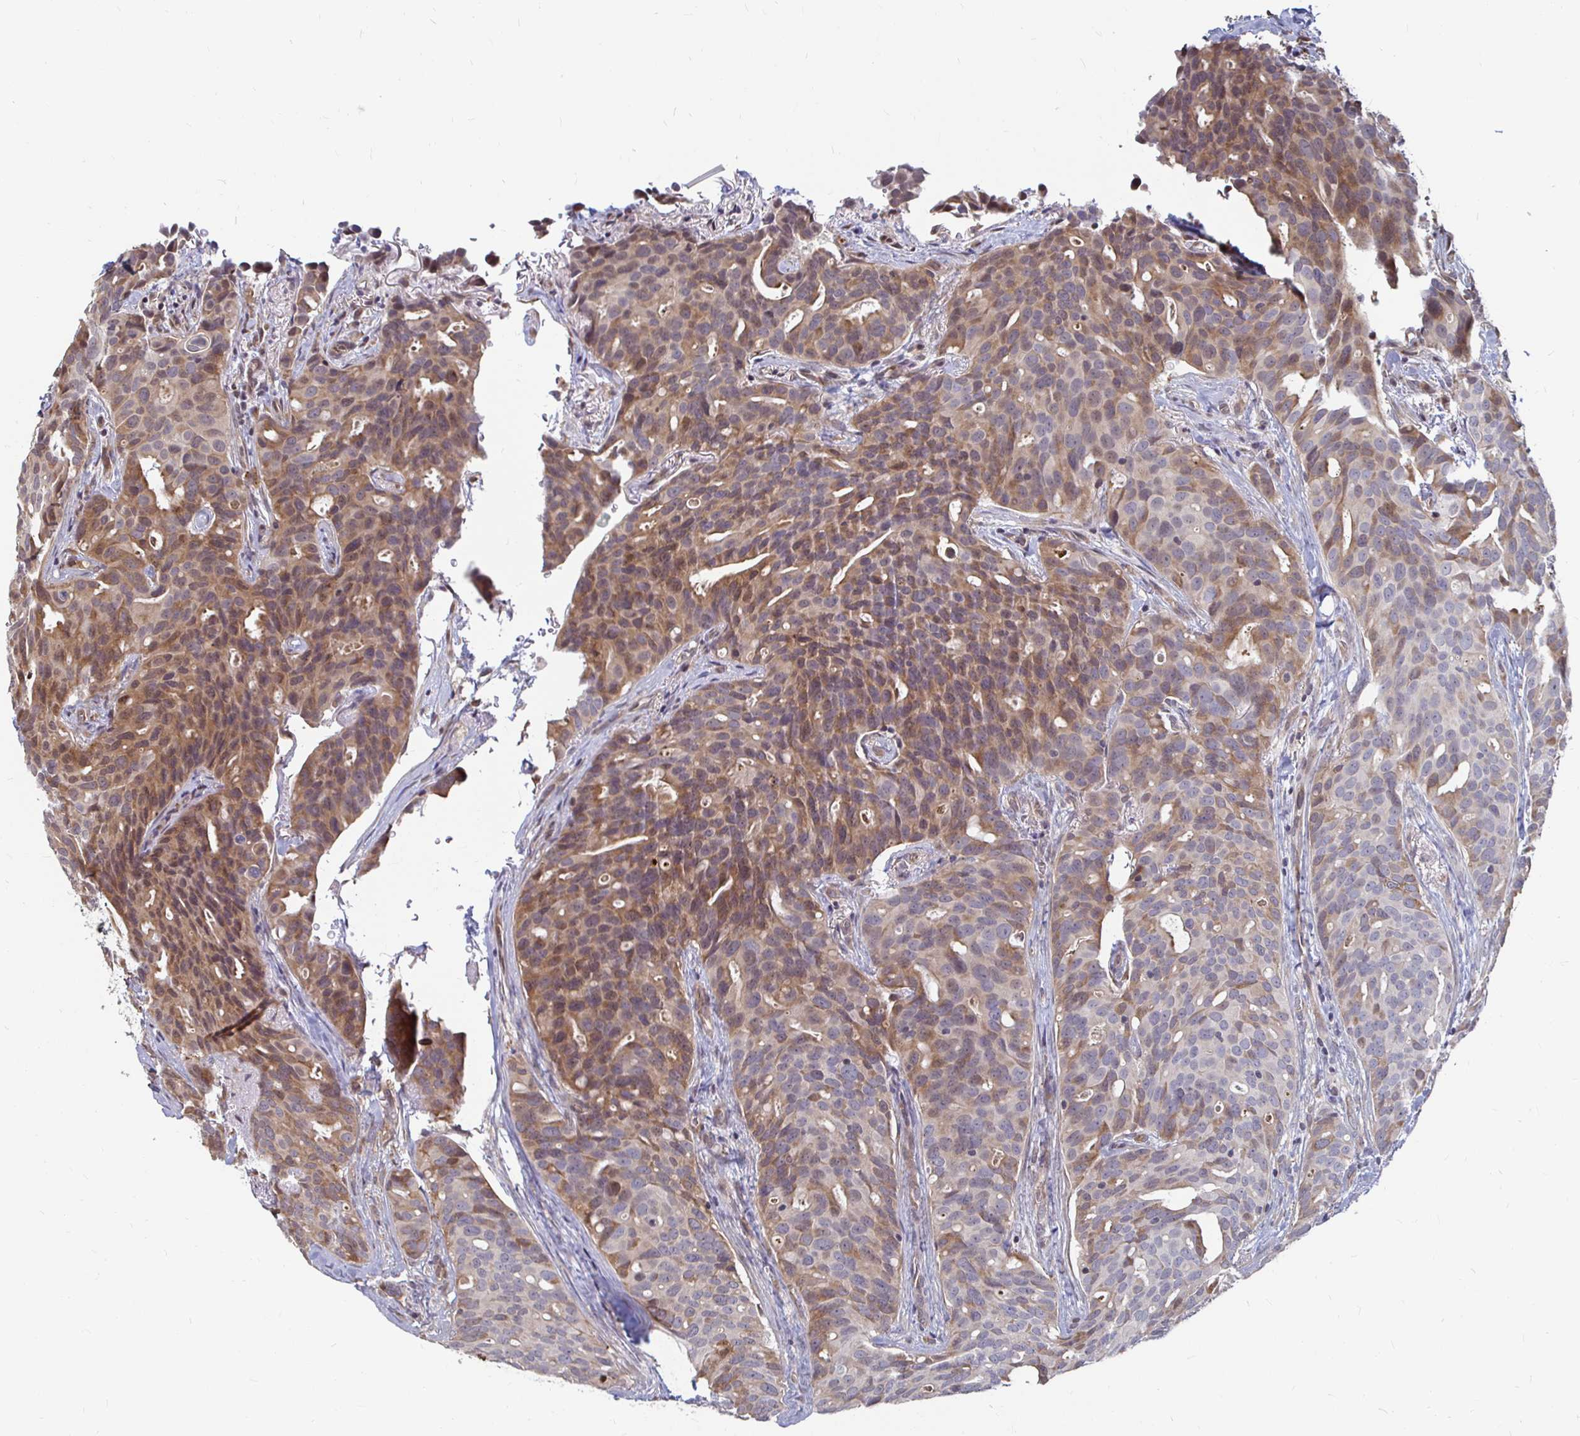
{"staining": {"intensity": "moderate", "quantity": "25%-75%", "location": "cytoplasmic/membranous"}, "tissue": "breast cancer", "cell_type": "Tumor cells", "image_type": "cancer", "snomed": [{"axis": "morphology", "description": "Duct carcinoma"}, {"axis": "topography", "description": "Breast"}], "caption": "Immunohistochemistry (IHC) photomicrograph of neoplastic tissue: breast cancer (invasive ductal carcinoma) stained using immunohistochemistry shows medium levels of moderate protein expression localized specifically in the cytoplasmic/membranous of tumor cells, appearing as a cytoplasmic/membranous brown color.", "gene": "CAPN11", "patient": {"sex": "female", "age": 54}}